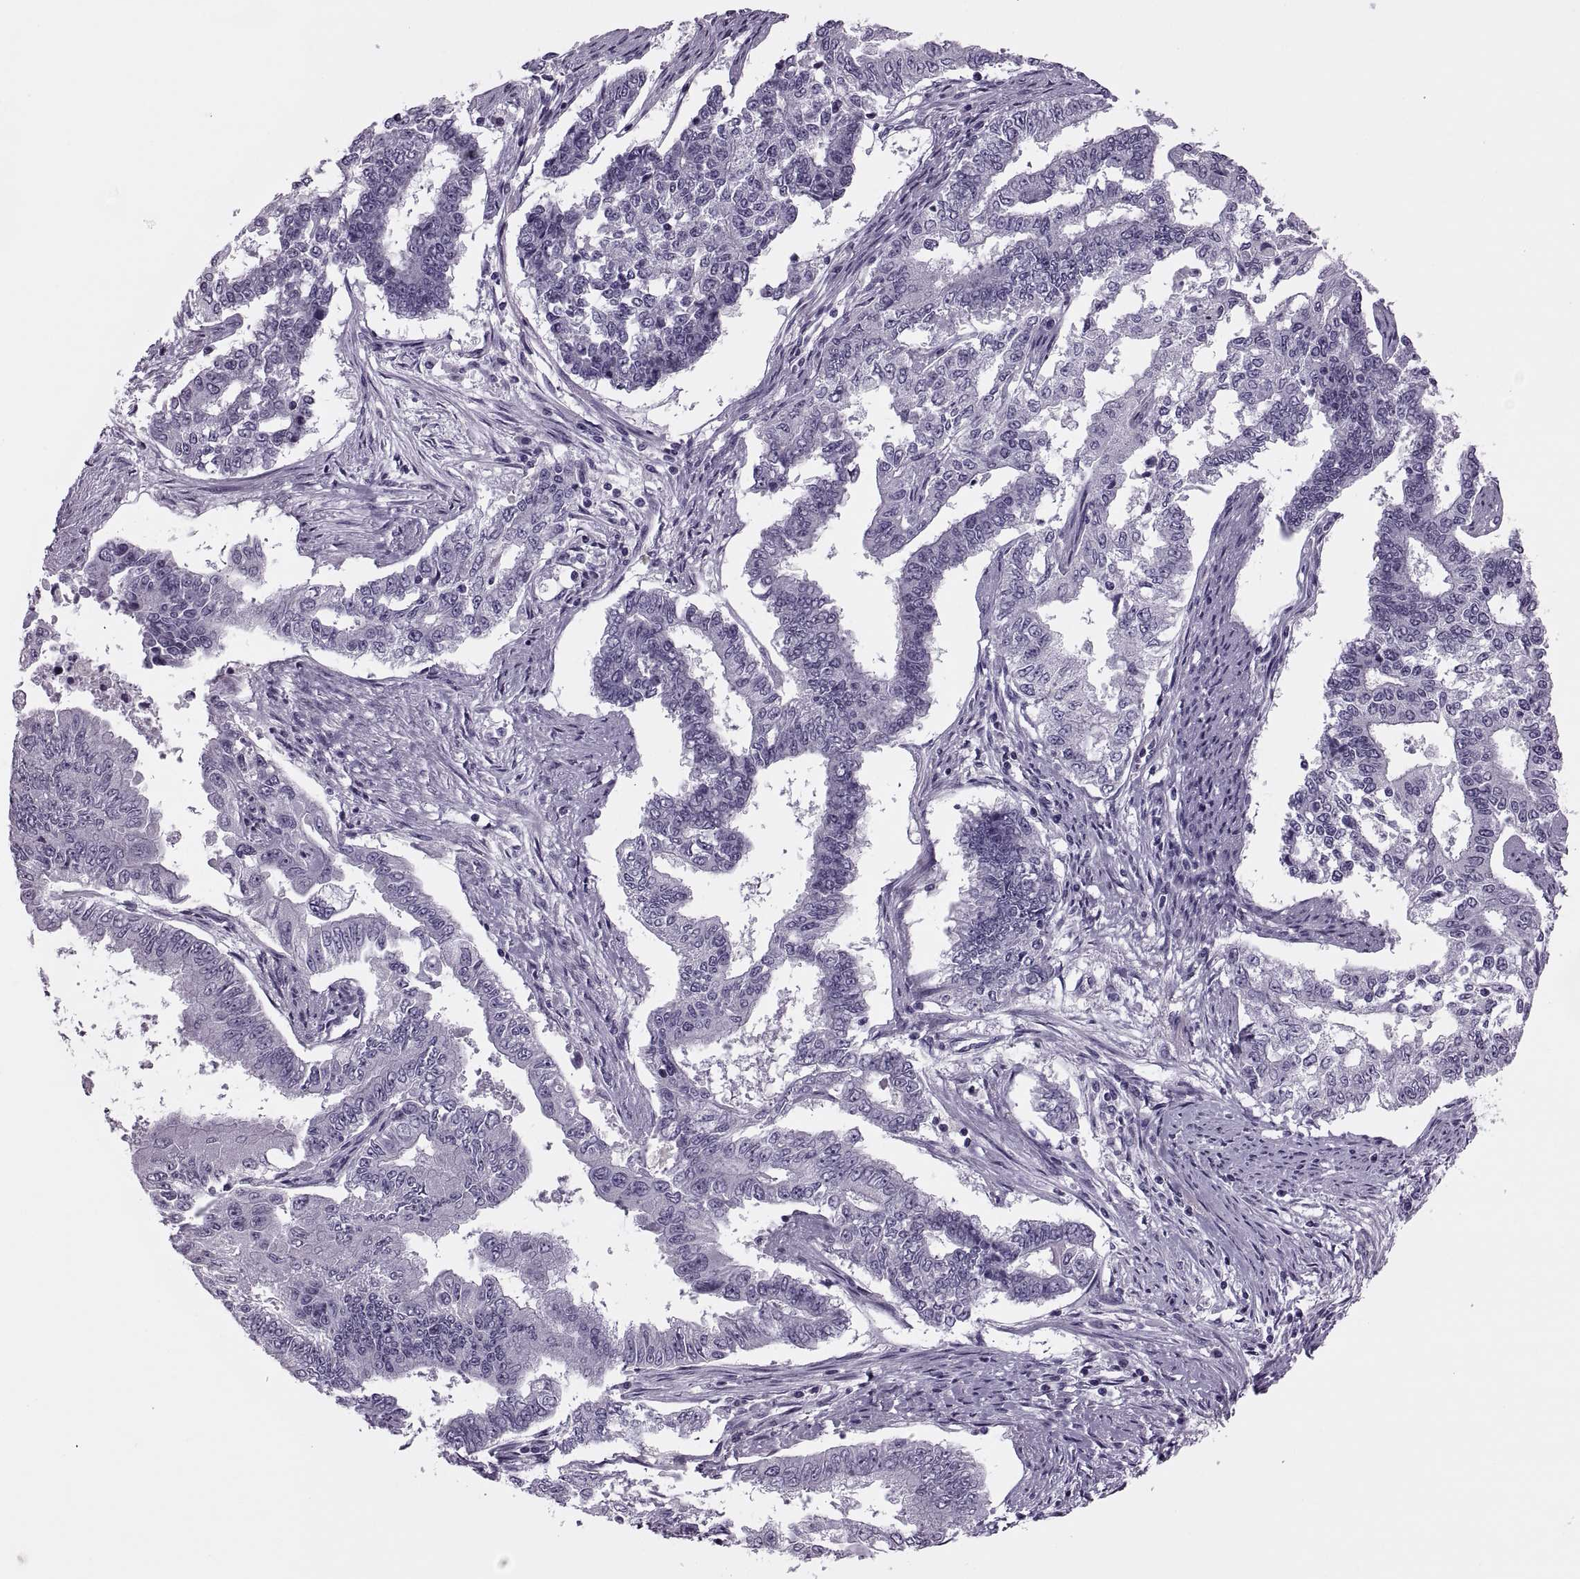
{"staining": {"intensity": "negative", "quantity": "none", "location": "none"}, "tissue": "endometrial cancer", "cell_type": "Tumor cells", "image_type": "cancer", "snomed": [{"axis": "morphology", "description": "Adenocarcinoma, NOS"}, {"axis": "topography", "description": "Uterus"}], "caption": "High magnification brightfield microscopy of adenocarcinoma (endometrial) stained with DAB (3,3'-diaminobenzidine) (brown) and counterstained with hematoxylin (blue): tumor cells show no significant staining.", "gene": "SYNGR4", "patient": {"sex": "female", "age": 59}}